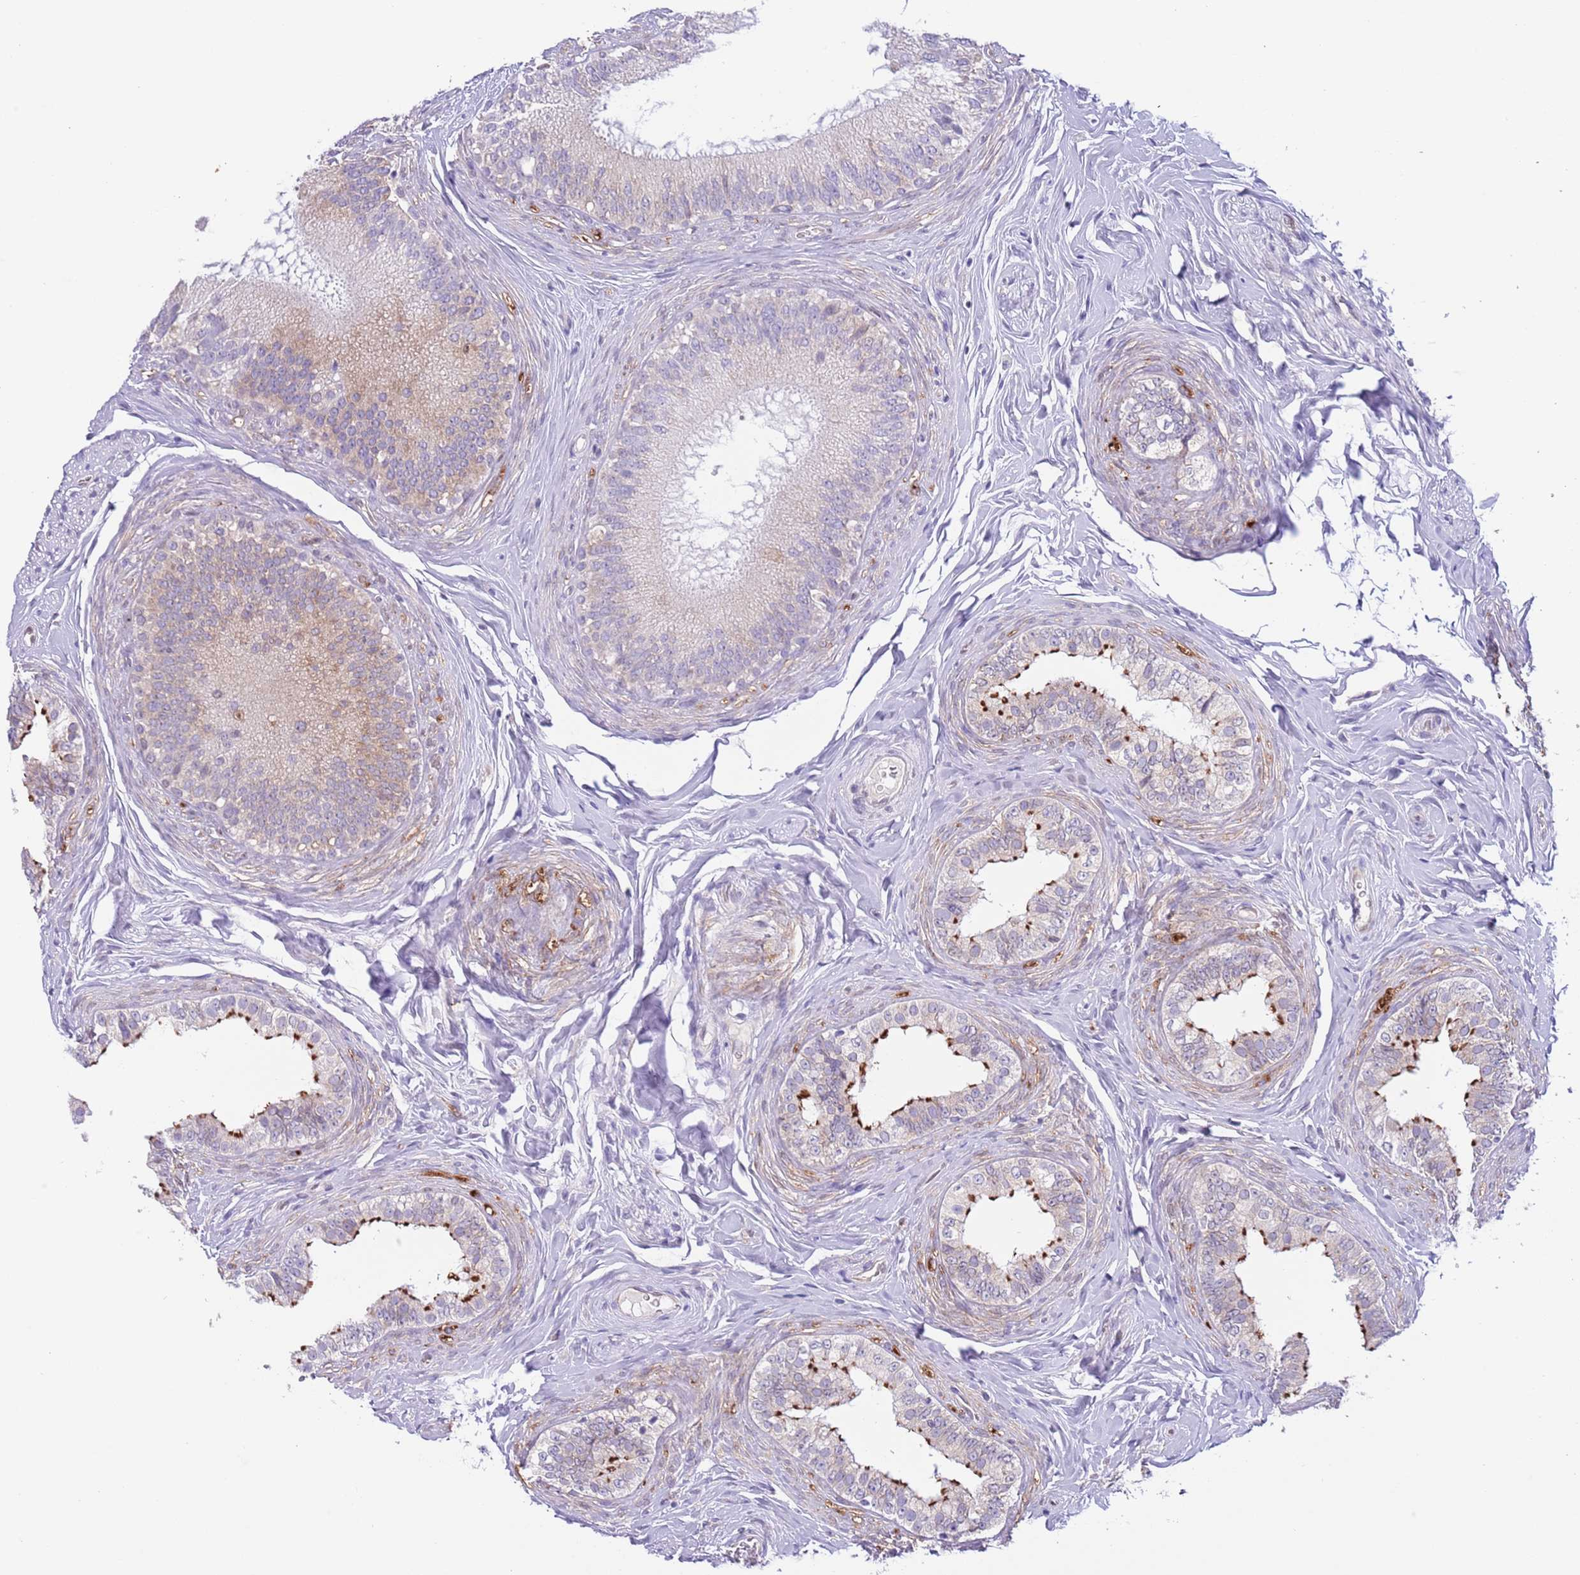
{"staining": {"intensity": "strong", "quantity": "<25%", "location": "cytoplasmic/membranous"}, "tissue": "epididymis", "cell_type": "Glandular cells", "image_type": "normal", "snomed": [{"axis": "morphology", "description": "Normal tissue, NOS"}, {"axis": "topography", "description": "Epididymis"}], "caption": "Normal epididymis reveals strong cytoplasmic/membranous expression in approximately <25% of glandular cells (brown staining indicates protein expression, while blue staining denotes nuclei)..", "gene": "EBPL", "patient": {"sex": "male", "age": 38}}